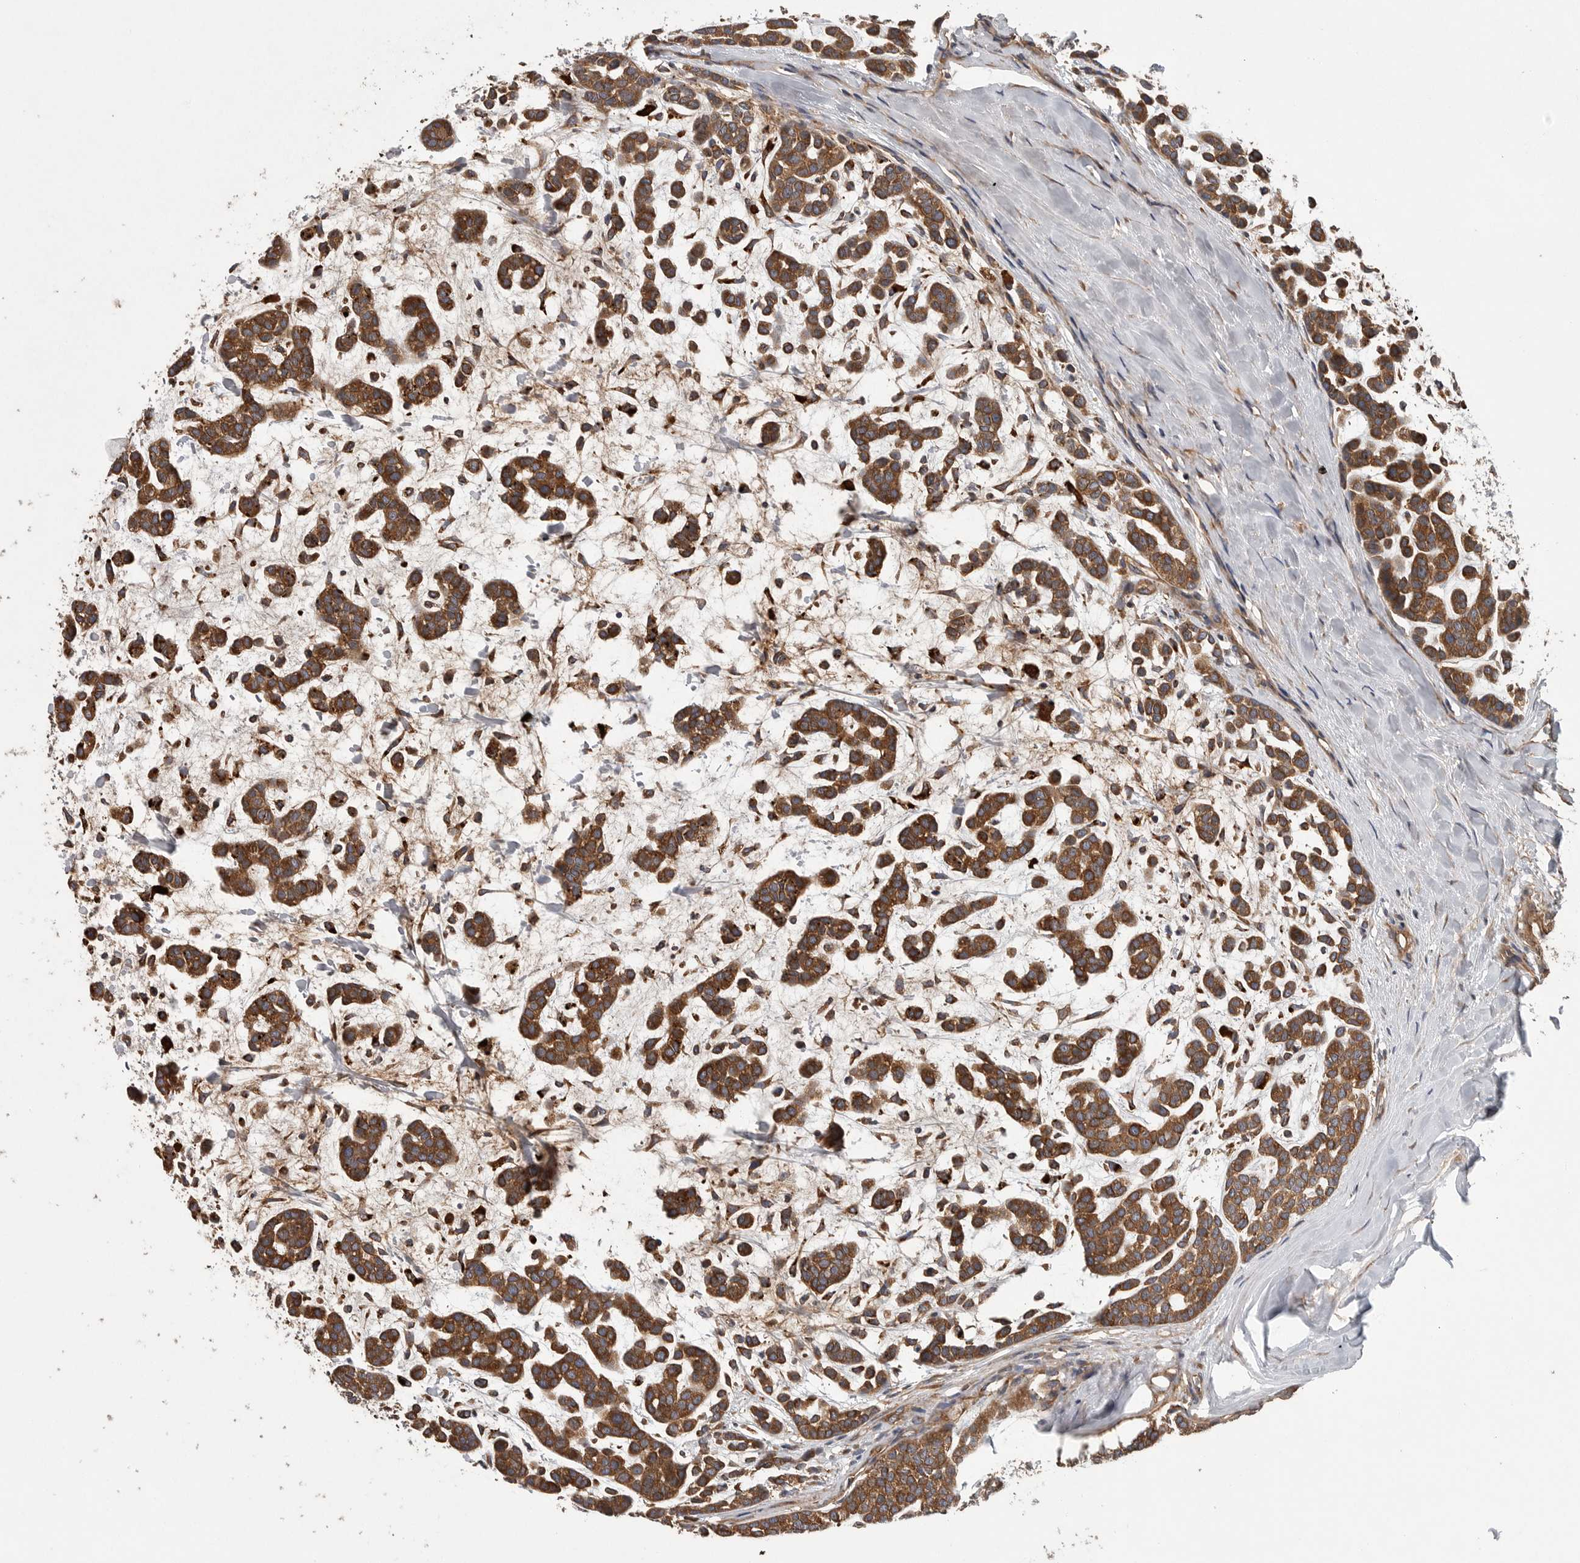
{"staining": {"intensity": "strong", "quantity": ">75%", "location": "cytoplasmic/membranous"}, "tissue": "head and neck cancer", "cell_type": "Tumor cells", "image_type": "cancer", "snomed": [{"axis": "morphology", "description": "Adenocarcinoma, NOS"}, {"axis": "morphology", "description": "Adenoma, NOS"}, {"axis": "topography", "description": "Head-Neck"}], "caption": "Human head and neck adenocarcinoma stained with a brown dye exhibits strong cytoplasmic/membranous positive staining in about >75% of tumor cells.", "gene": "OXR1", "patient": {"sex": "female", "age": 55}}